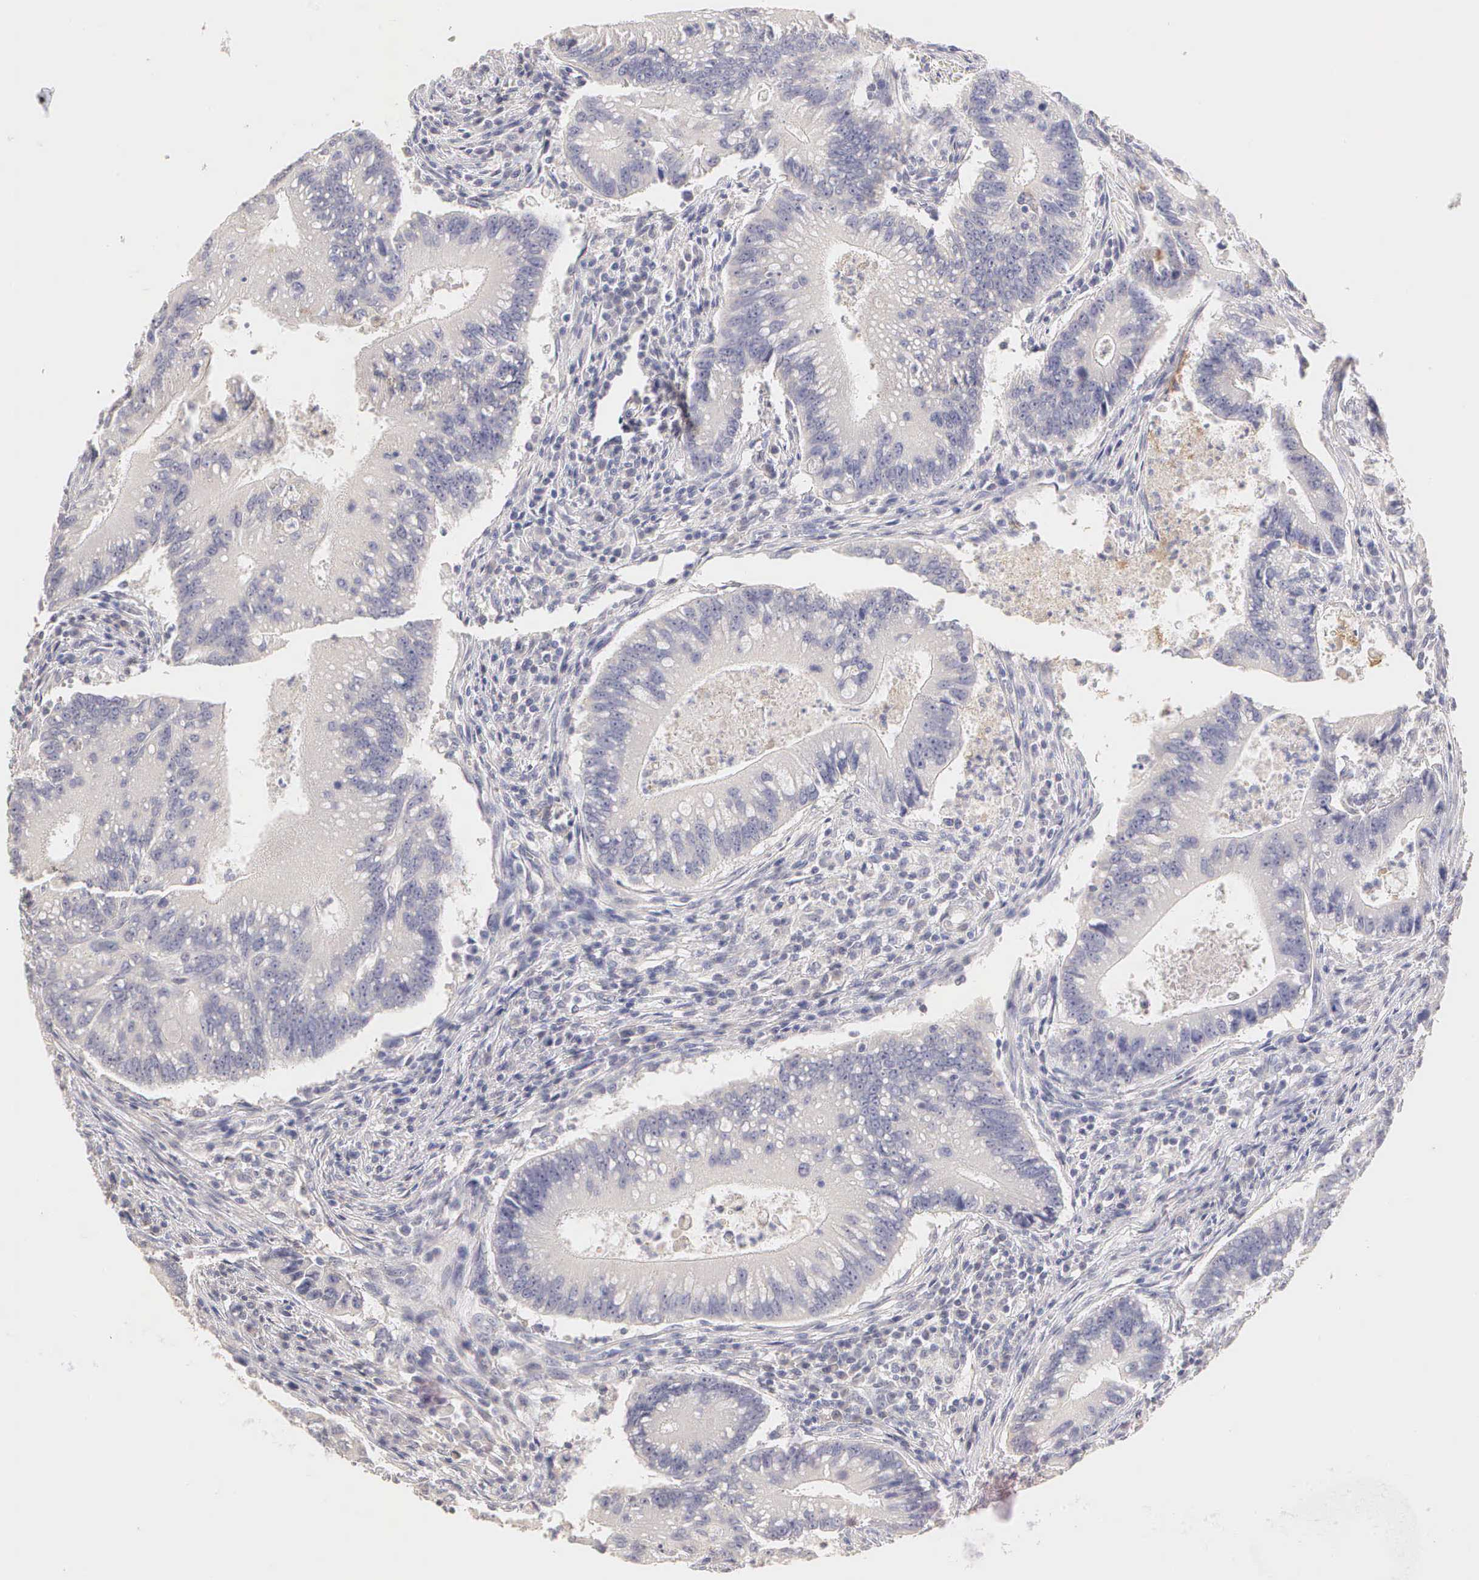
{"staining": {"intensity": "negative", "quantity": "none", "location": "none"}, "tissue": "colorectal cancer", "cell_type": "Tumor cells", "image_type": "cancer", "snomed": [{"axis": "morphology", "description": "Adenocarcinoma, NOS"}, {"axis": "topography", "description": "Rectum"}], "caption": "Adenocarcinoma (colorectal) was stained to show a protein in brown. There is no significant staining in tumor cells.", "gene": "ESR1", "patient": {"sex": "female", "age": 81}}